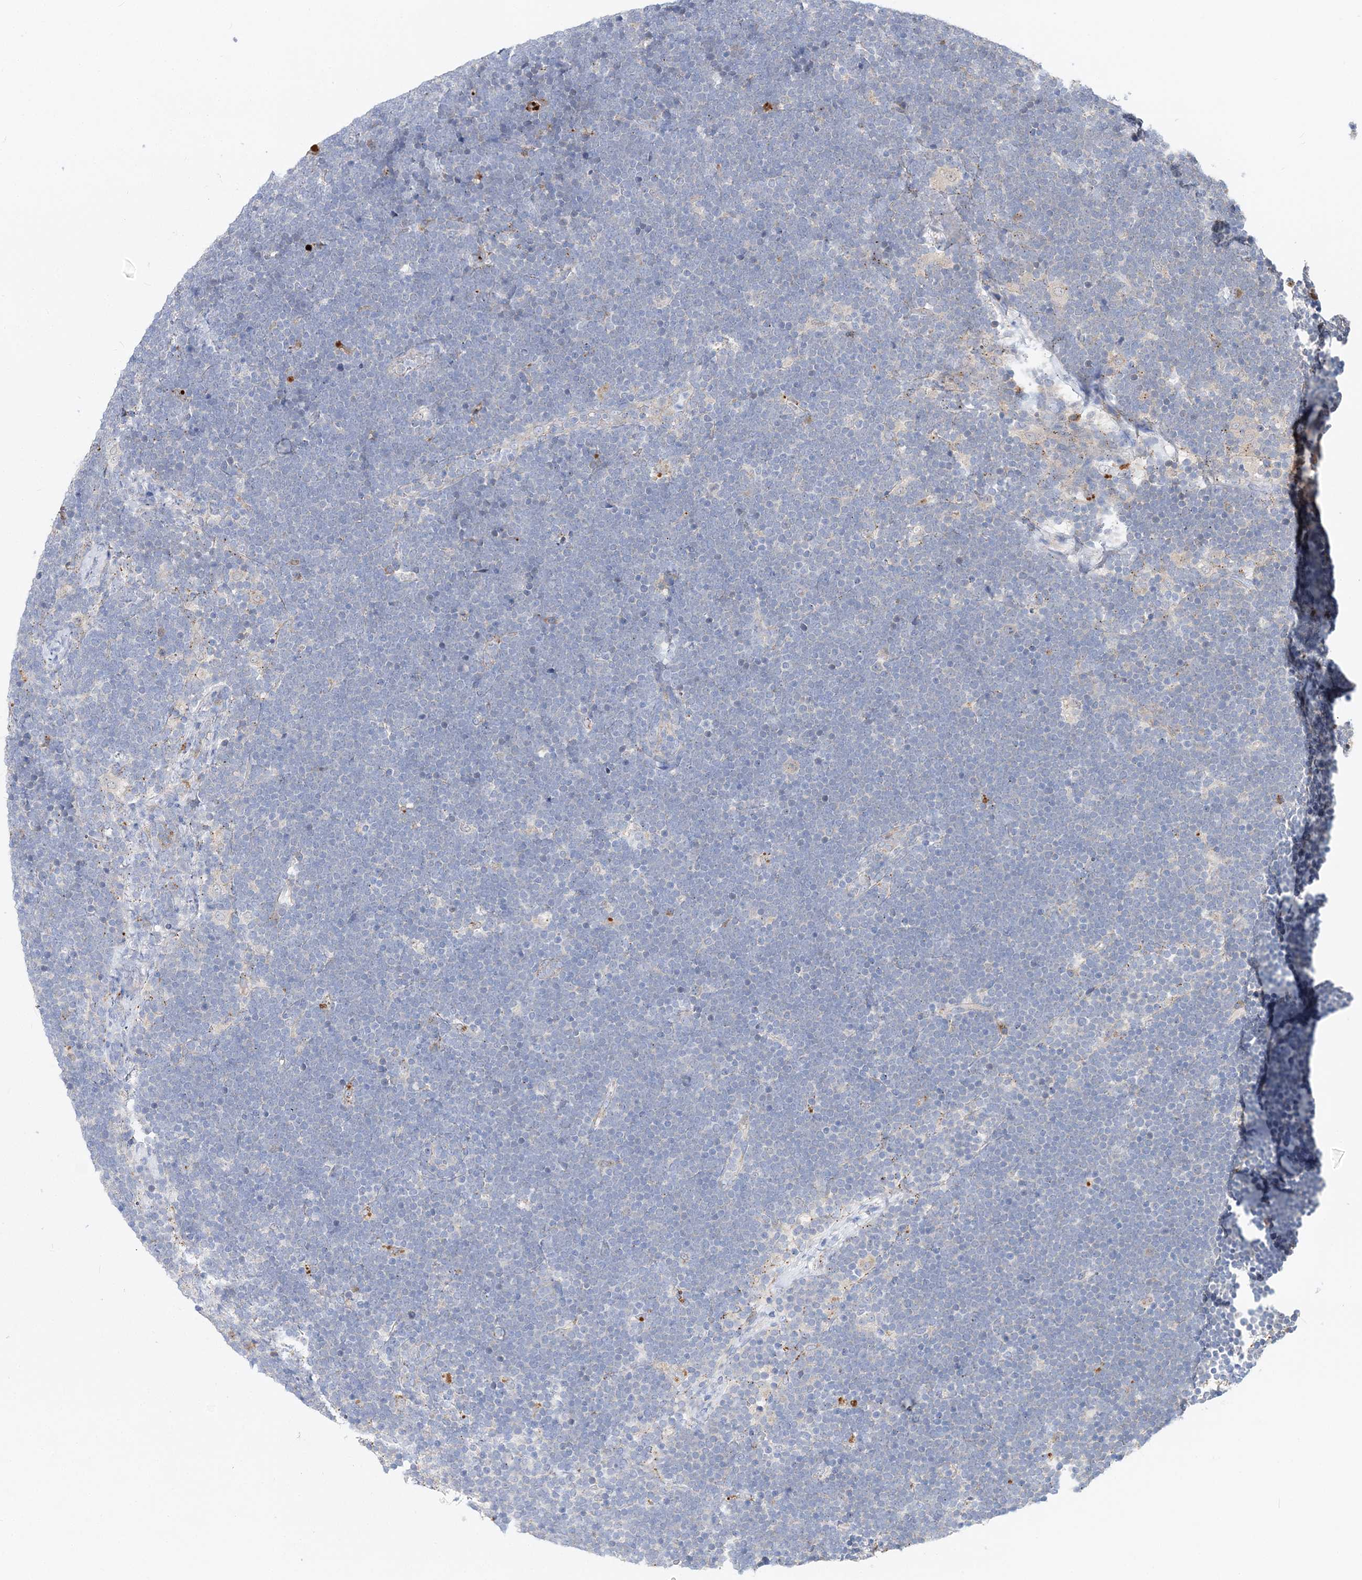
{"staining": {"intensity": "negative", "quantity": "none", "location": "none"}, "tissue": "lymphoma", "cell_type": "Tumor cells", "image_type": "cancer", "snomed": [{"axis": "morphology", "description": "Malignant lymphoma, non-Hodgkin's type, High grade"}, {"axis": "topography", "description": "Lymph node"}], "caption": "There is no significant expression in tumor cells of lymphoma.", "gene": "C3orf38", "patient": {"sex": "male", "age": 13}}